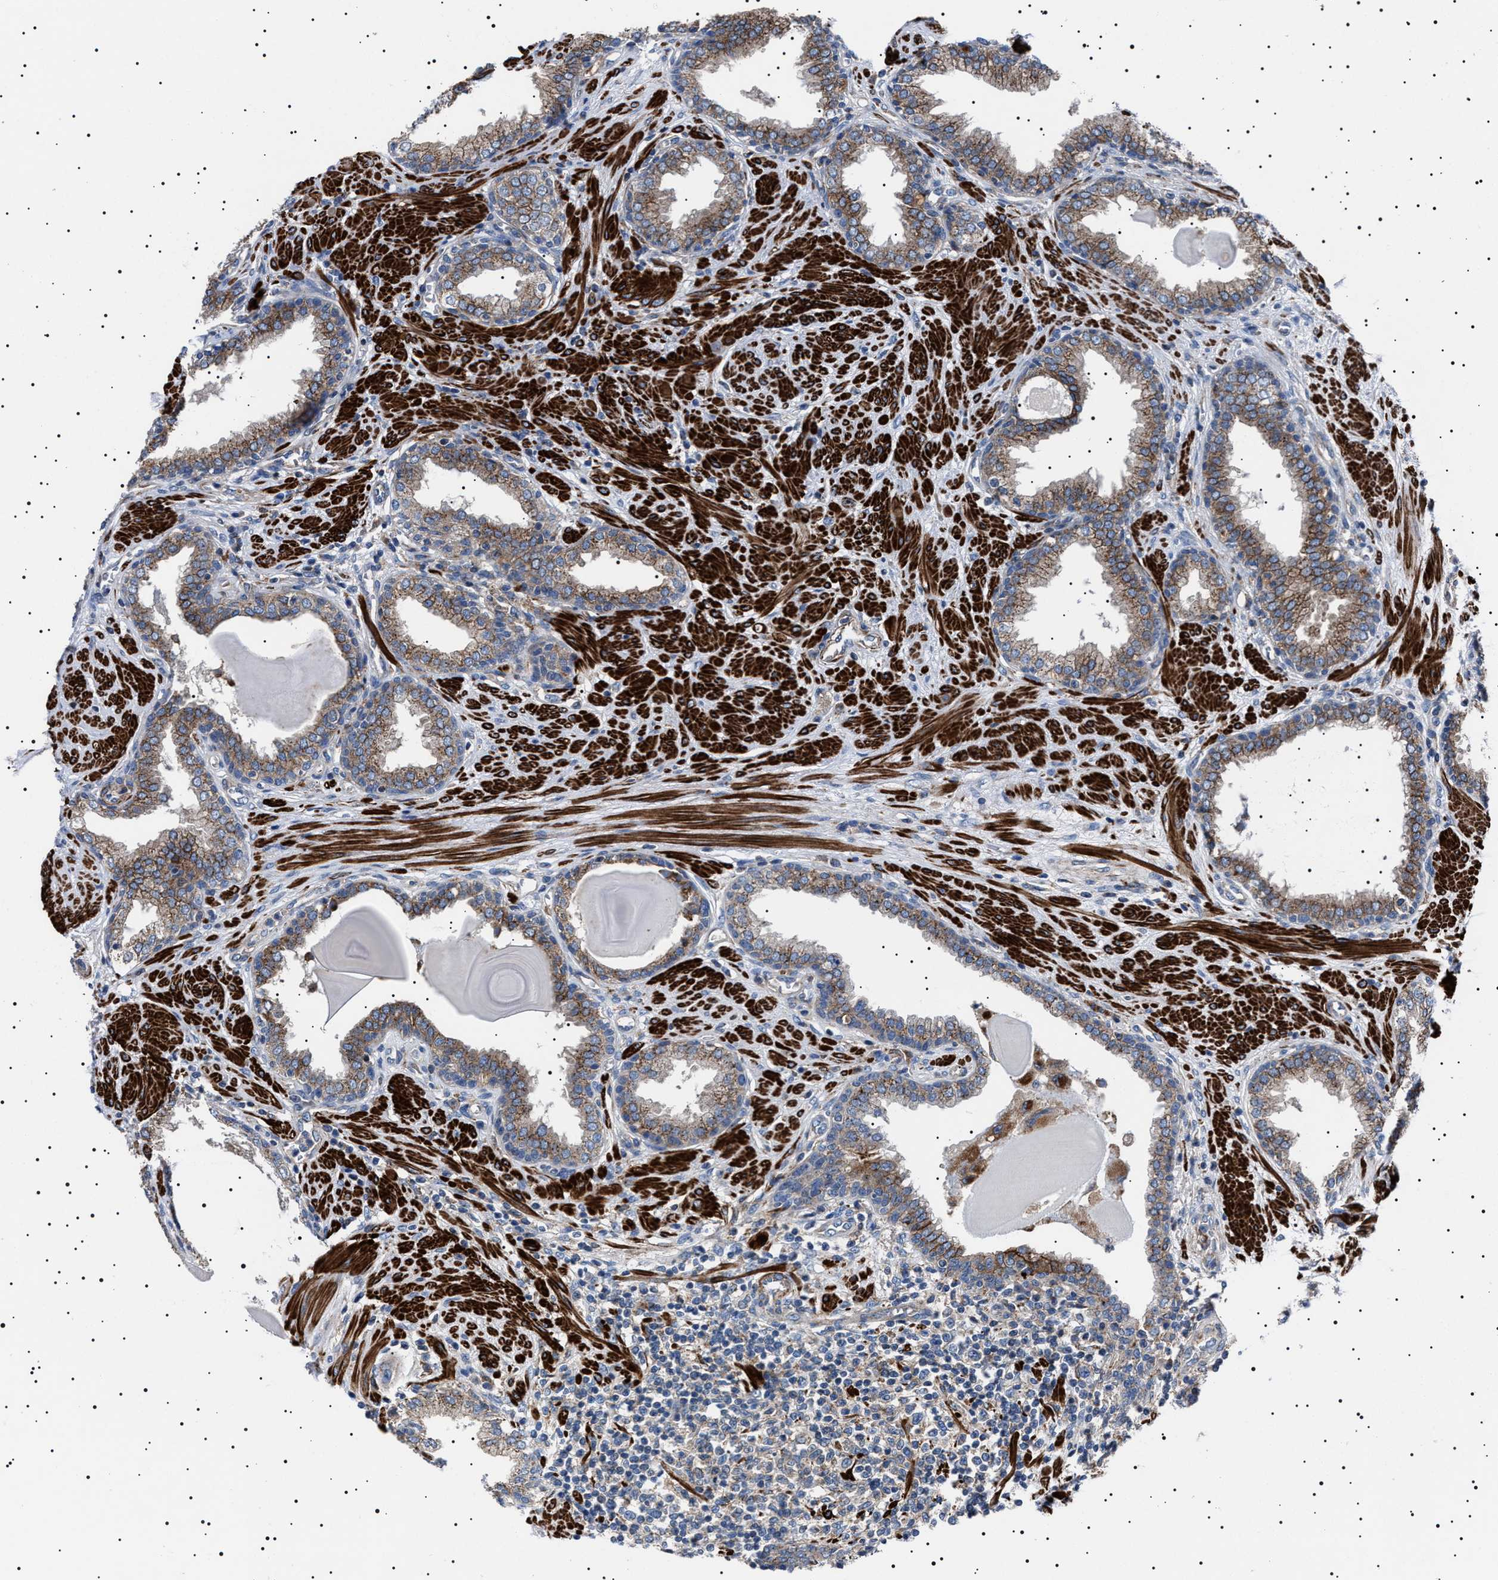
{"staining": {"intensity": "moderate", "quantity": ">75%", "location": "cytoplasmic/membranous"}, "tissue": "prostate", "cell_type": "Glandular cells", "image_type": "normal", "snomed": [{"axis": "morphology", "description": "Normal tissue, NOS"}, {"axis": "topography", "description": "Prostate"}], "caption": "A medium amount of moderate cytoplasmic/membranous positivity is seen in about >75% of glandular cells in unremarkable prostate.", "gene": "NEU1", "patient": {"sex": "male", "age": 51}}